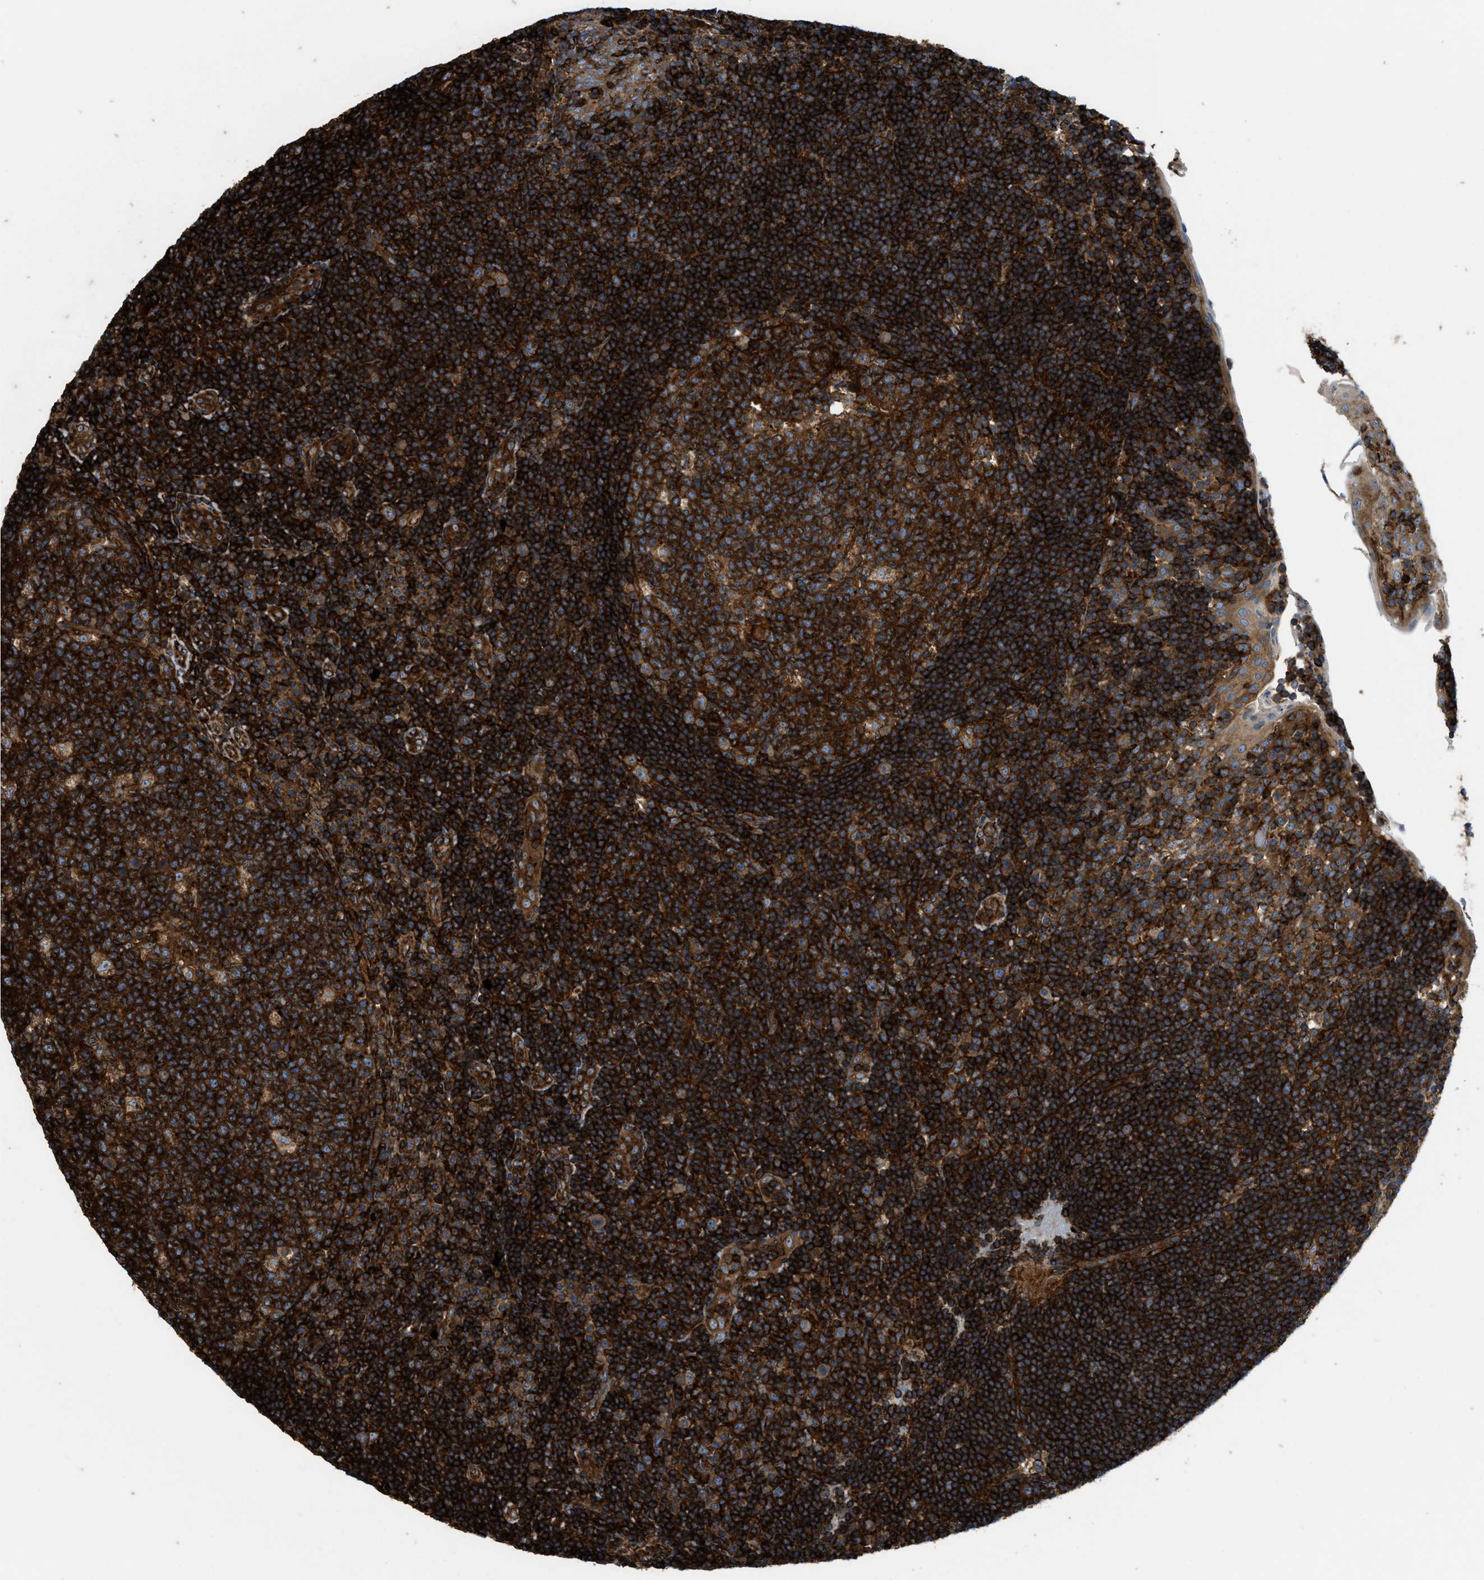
{"staining": {"intensity": "strong", "quantity": ">75%", "location": "cytoplasmic/membranous"}, "tissue": "tonsil", "cell_type": "Germinal center cells", "image_type": "normal", "snomed": [{"axis": "morphology", "description": "Normal tissue, NOS"}, {"axis": "topography", "description": "Tonsil"}], "caption": "Tonsil was stained to show a protein in brown. There is high levels of strong cytoplasmic/membranous expression in approximately >75% of germinal center cells.", "gene": "EGLN1", "patient": {"sex": "female", "age": 40}}